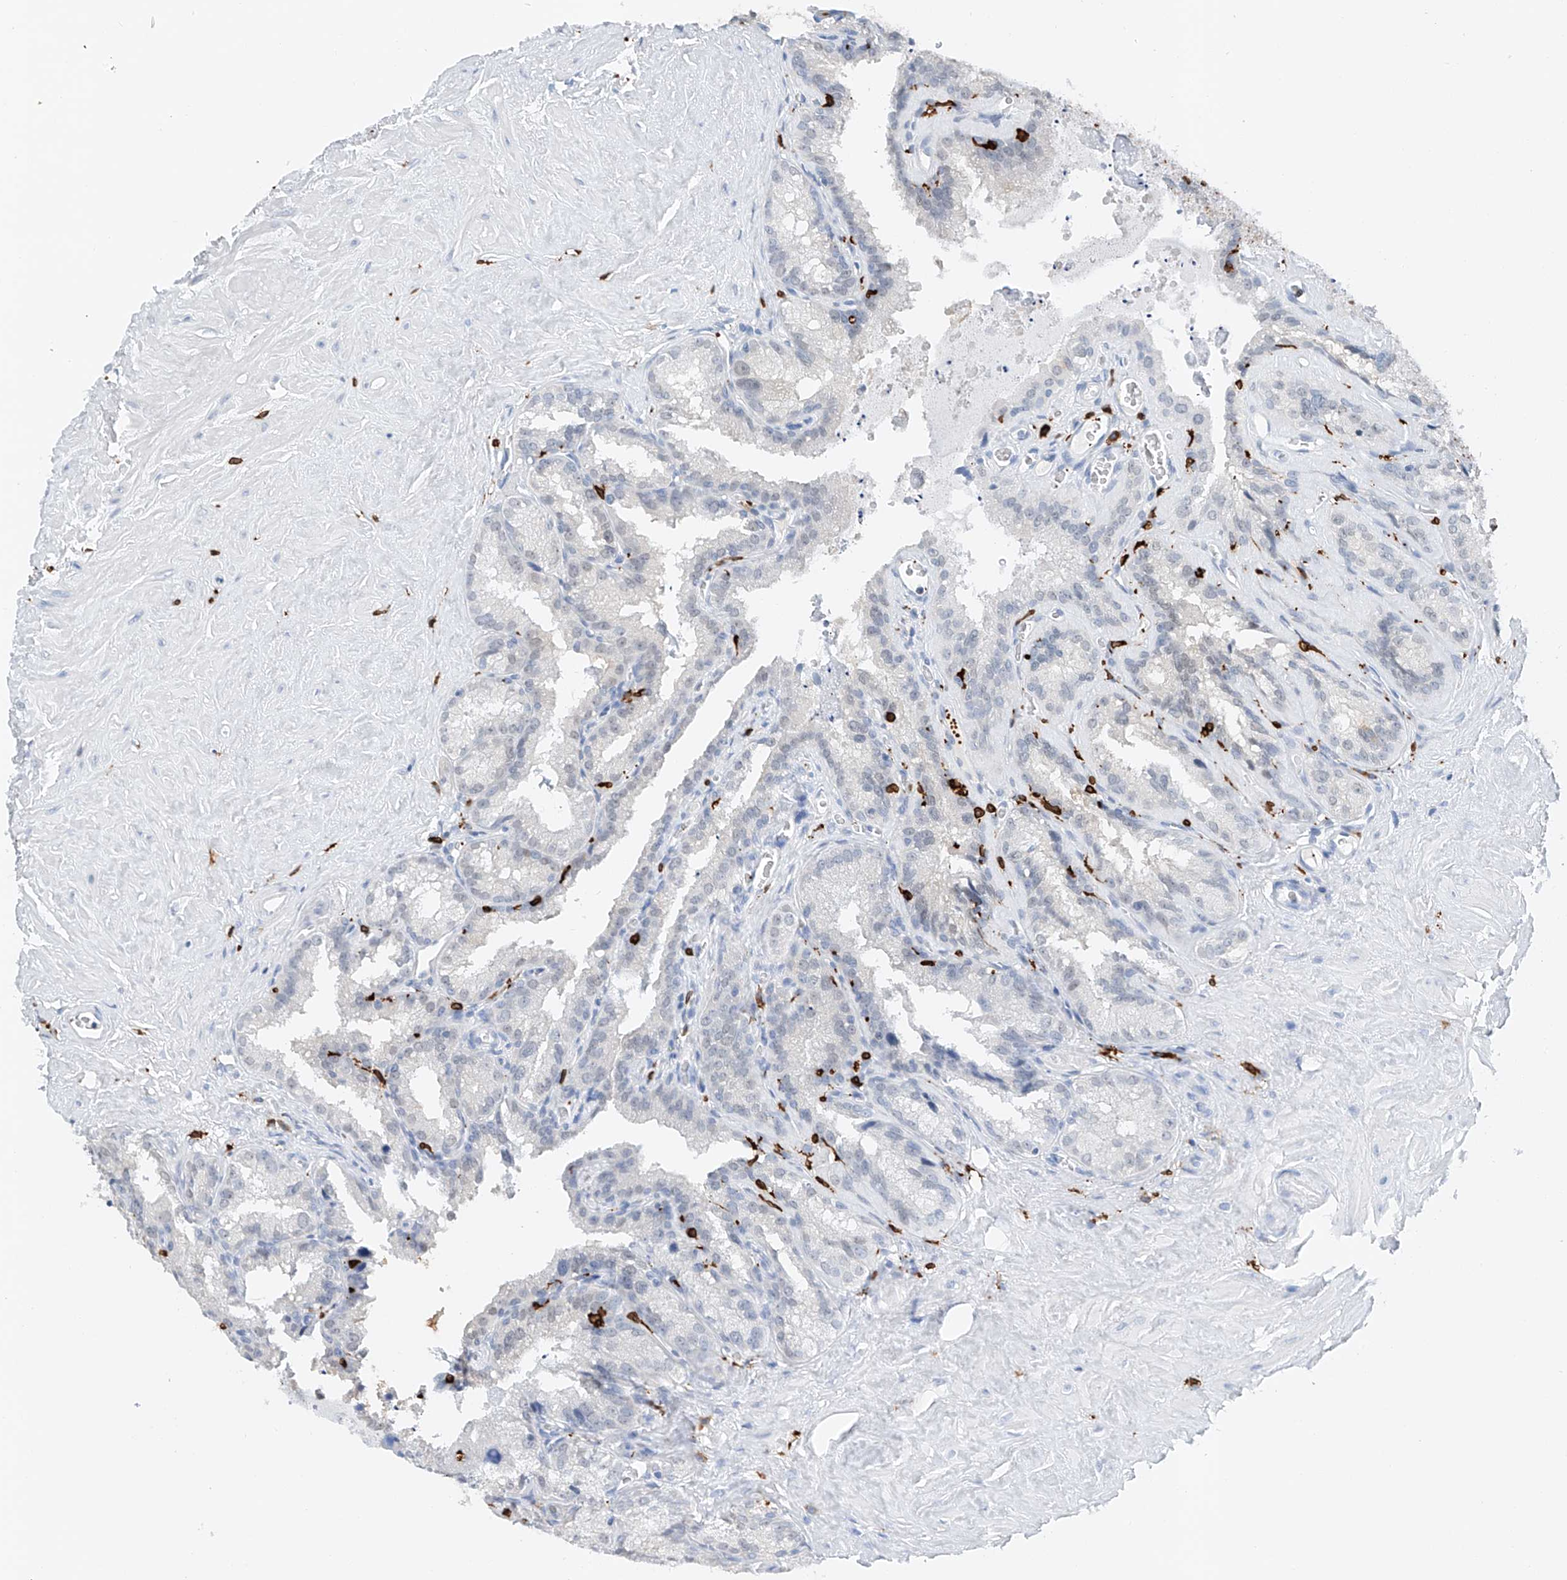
{"staining": {"intensity": "negative", "quantity": "none", "location": "none"}, "tissue": "seminal vesicle", "cell_type": "Glandular cells", "image_type": "normal", "snomed": [{"axis": "morphology", "description": "Normal tissue, NOS"}, {"axis": "topography", "description": "Prostate"}, {"axis": "topography", "description": "Seminal veicle"}], "caption": "This histopathology image is of benign seminal vesicle stained with immunohistochemistry (IHC) to label a protein in brown with the nuclei are counter-stained blue. There is no positivity in glandular cells. Brightfield microscopy of immunohistochemistry stained with DAB (3,3'-diaminobenzidine) (brown) and hematoxylin (blue), captured at high magnification.", "gene": "TBXAS1", "patient": {"sex": "male", "age": 59}}